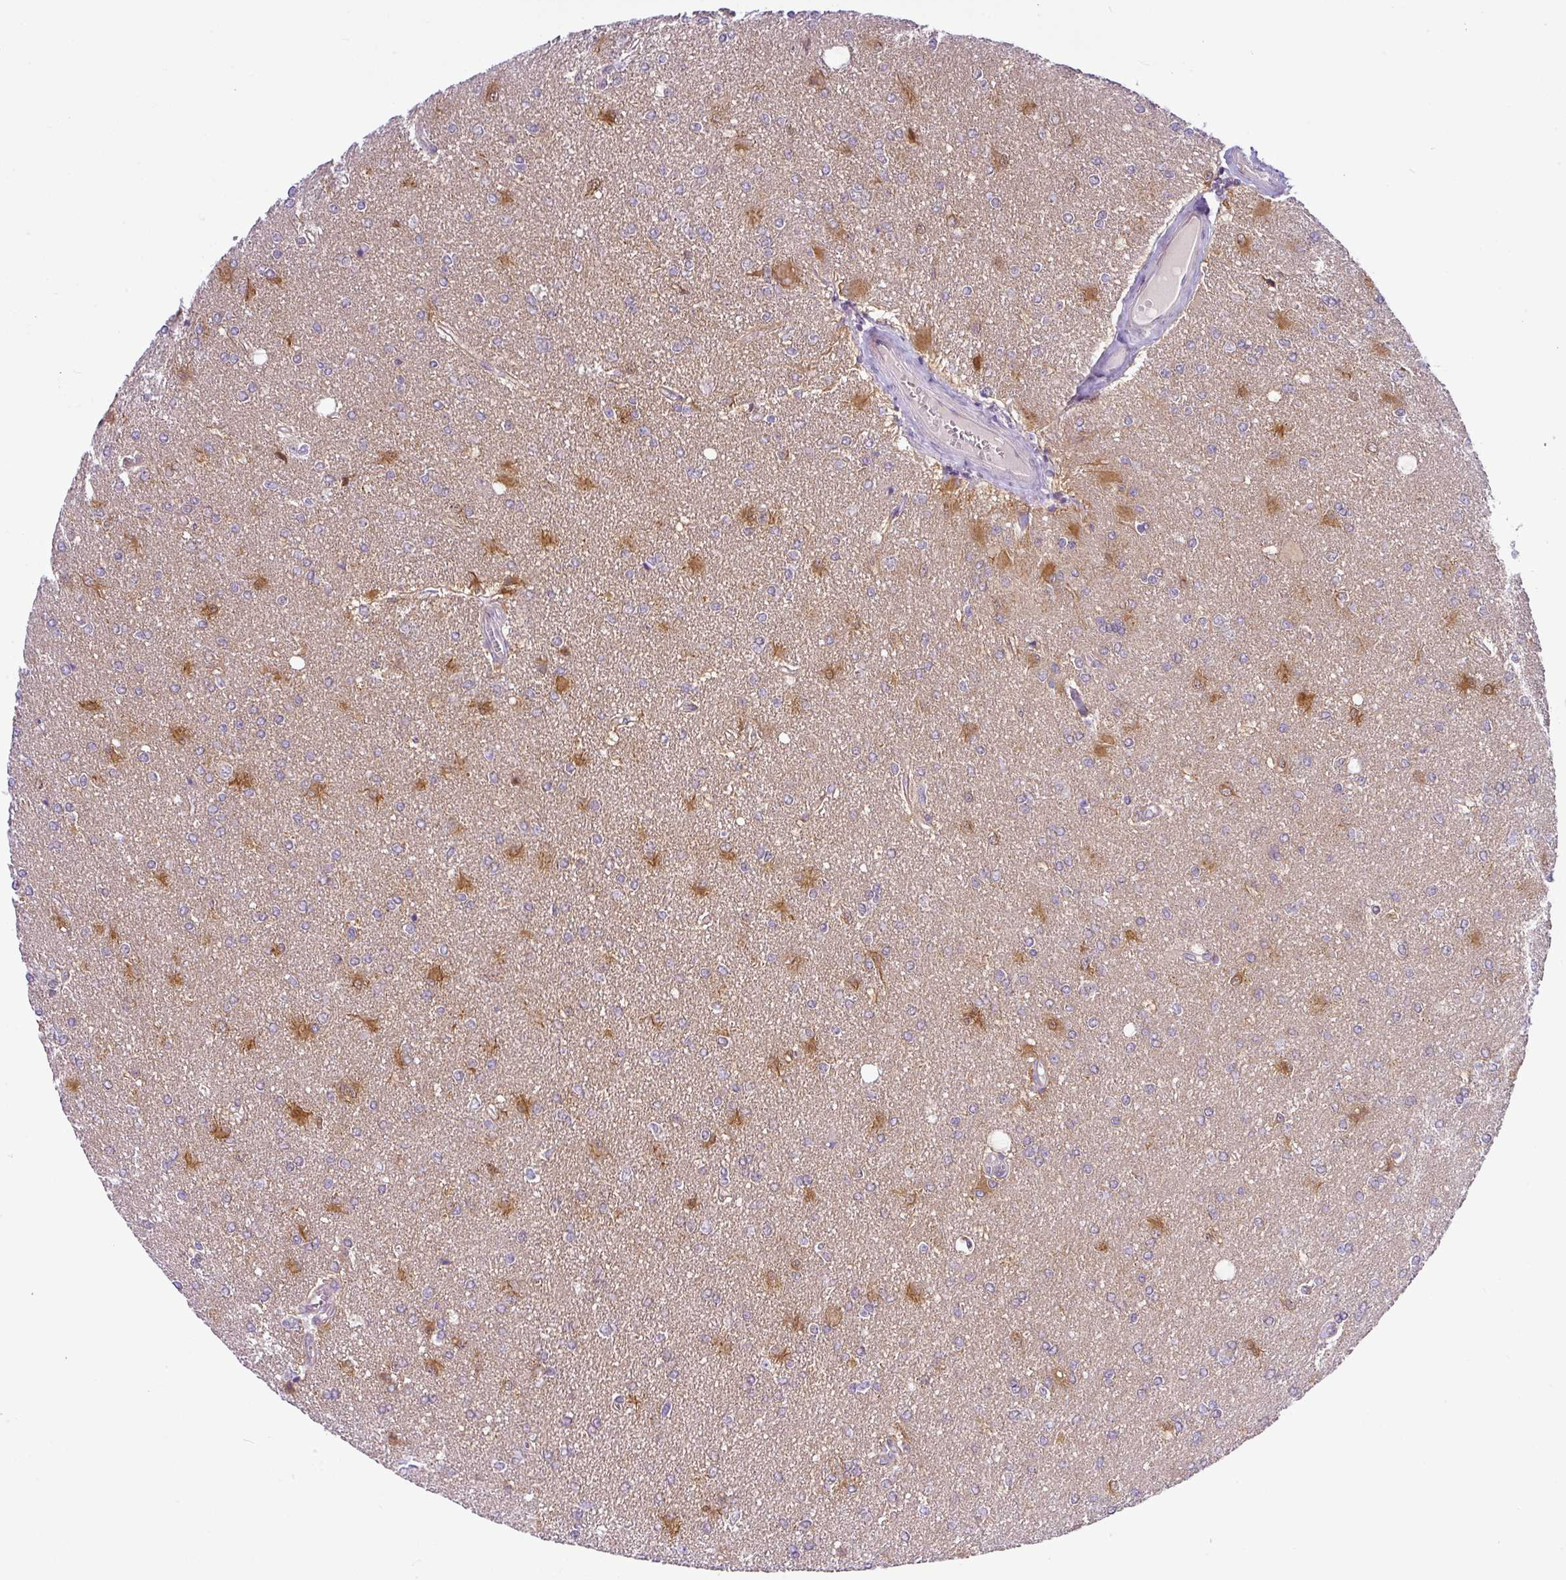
{"staining": {"intensity": "moderate", "quantity": "25%-75%", "location": "nuclear"}, "tissue": "glioma", "cell_type": "Tumor cells", "image_type": "cancer", "snomed": [{"axis": "morphology", "description": "Glioma, malignant, High grade"}, {"axis": "topography", "description": "Brain"}], "caption": "High-magnification brightfield microscopy of glioma stained with DAB (3,3'-diaminobenzidine) (brown) and counterstained with hematoxylin (blue). tumor cells exhibit moderate nuclear positivity is identified in about25%-75% of cells. The protein is stained brown, and the nuclei are stained in blue (DAB IHC with brightfield microscopy, high magnification).", "gene": "NDUFB2", "patient": {"sex": "male", "age": 67}}